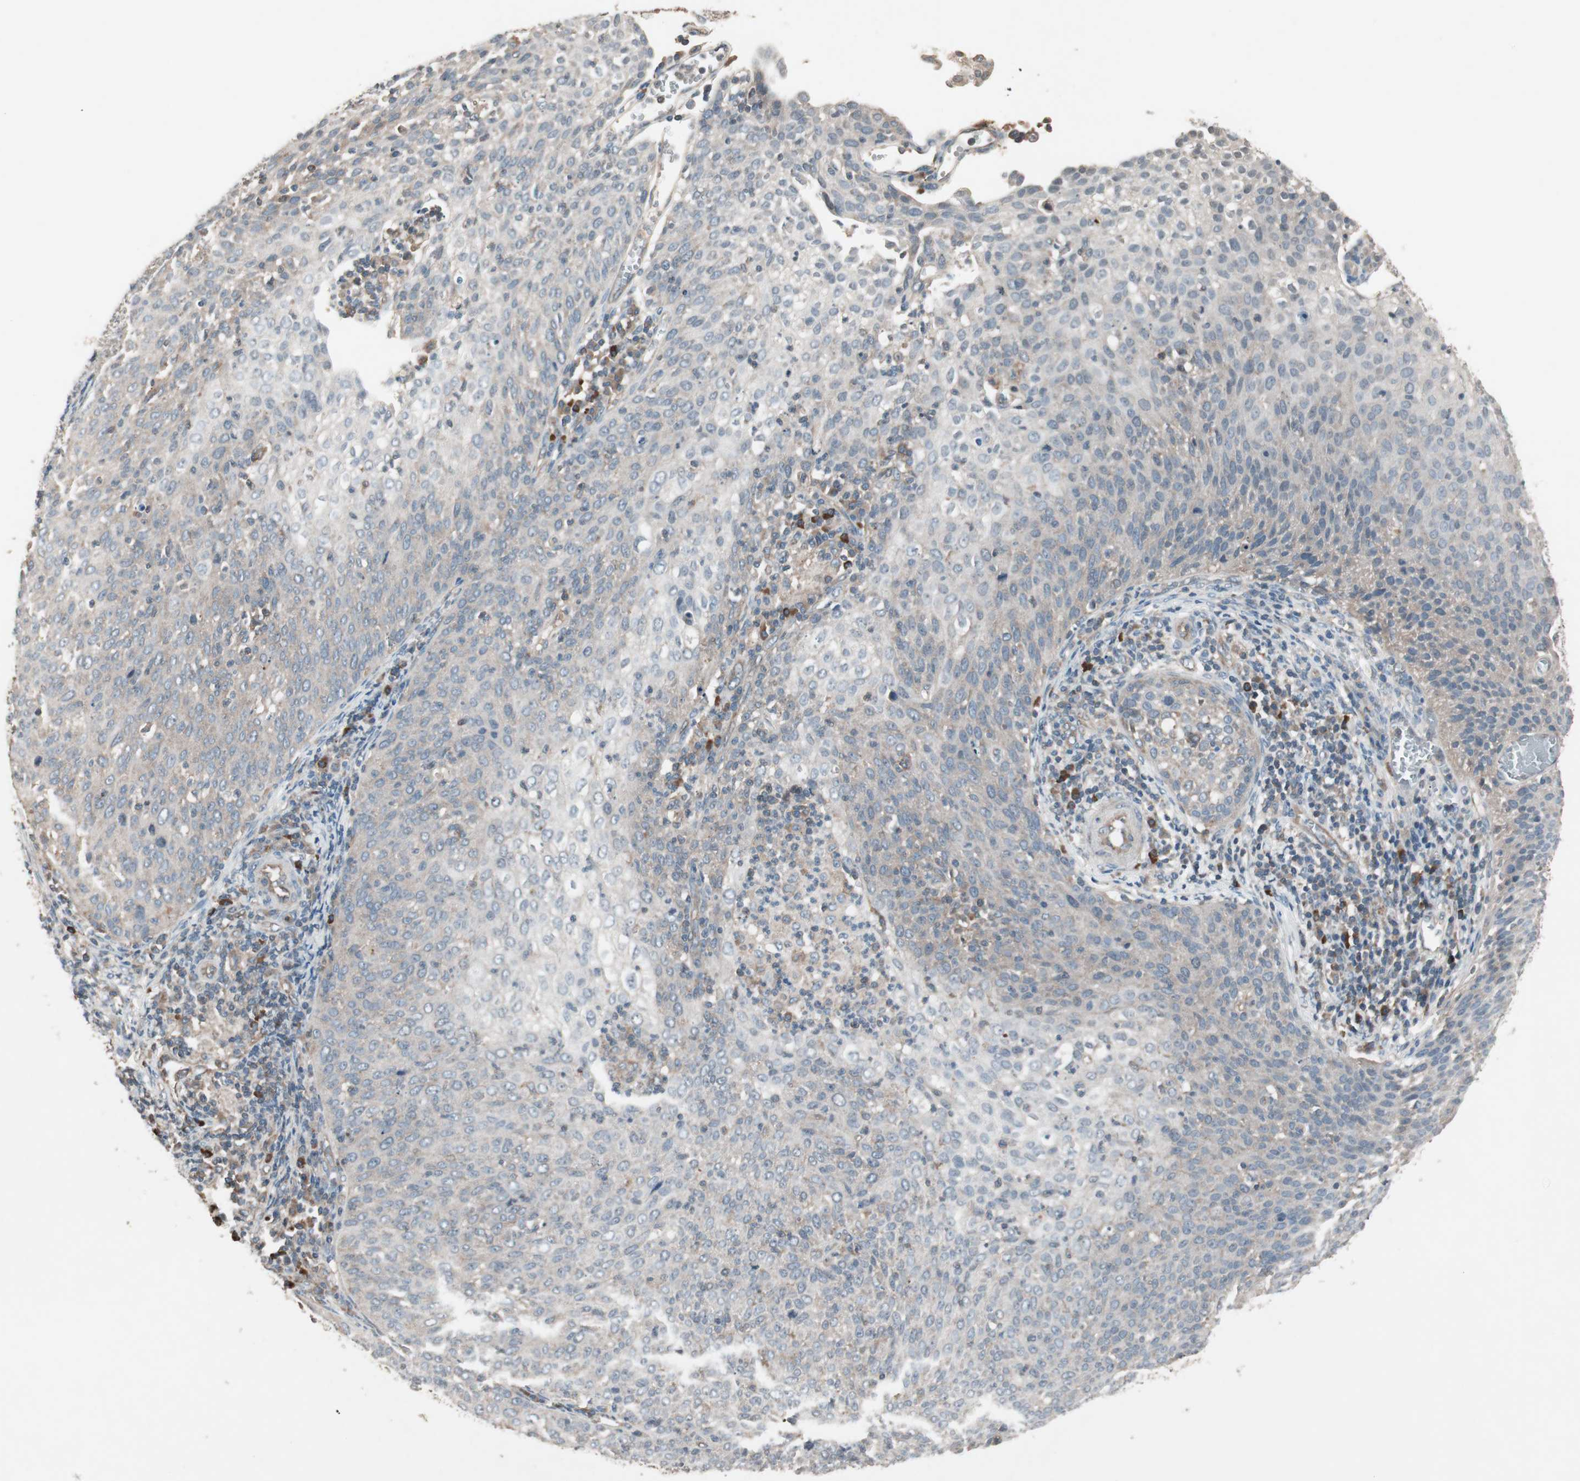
{"staining": {"intensity": "weak", "quantity": "25%-75%", "location": "cytoplasmic/membranous"}, "tissue": "cervical cancer", "cell_type": "Tumor cells", "image_type": "cancer", "snomed": [{"axis": "morphology", "description": "Squamous cell carcinoma, NOS"}, {"axis": "topography", "description": "Cervix"}], "caption": "Immunohistochemistry image of cervical squamous cell carcinoma stained for a protein (brown), which reveals low levels of weak cytoplasmic/membranous positivity in approximately 25%-75% of tumor cells.", "gene": "TFPI", "patient": {"sex": "female", "age": 38}}